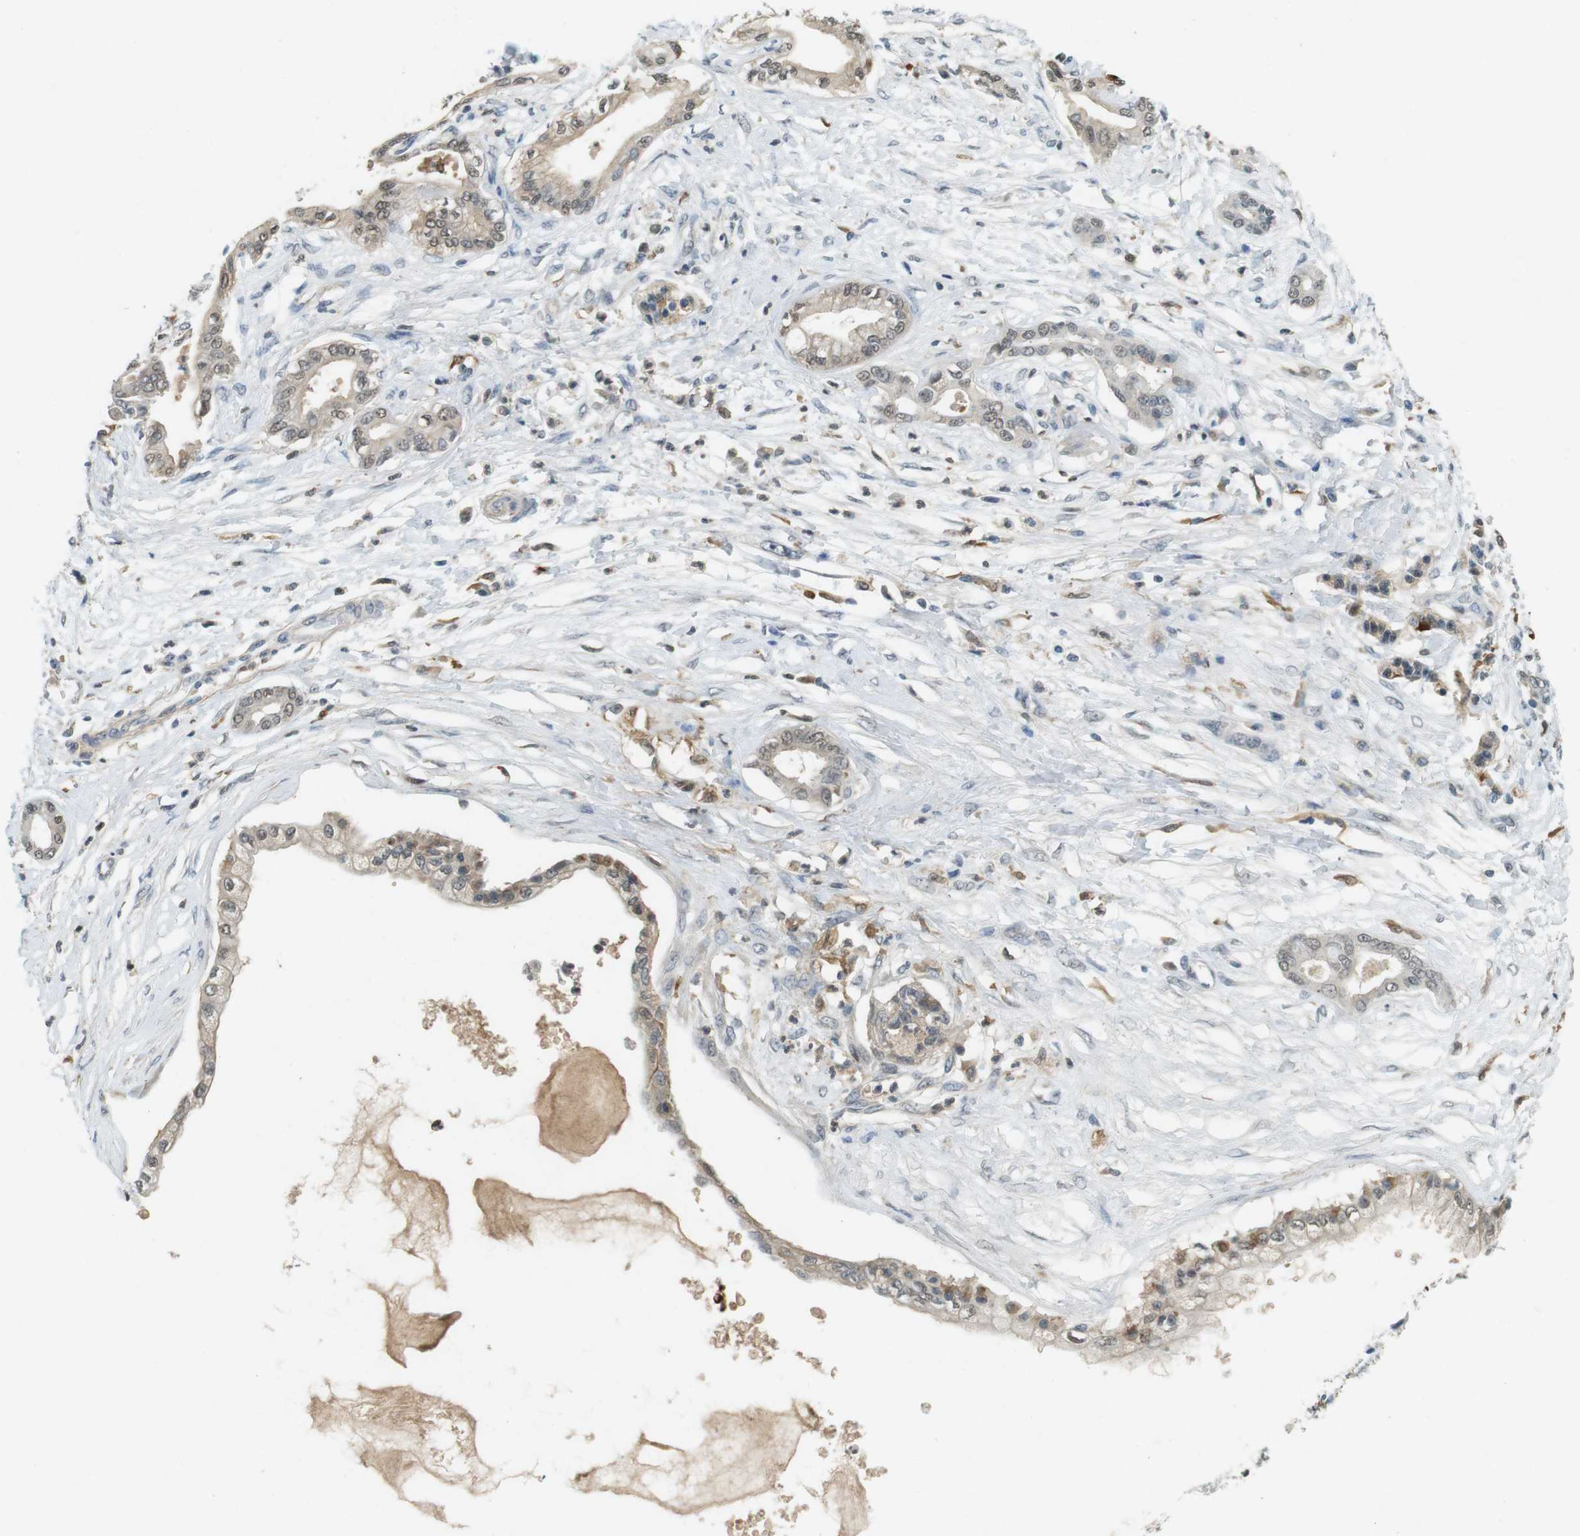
{"staining": {"intensity": "weak", "quantity": ">75%", "location": "cytoplasmic/membranous,nuclear"}, "tissue": "pancreatic cancer", "cell_type": "Tumor cells", "image_type": "cancer", "snomed": [{"axis": "morphology", "description": "Adenocarcinoma, NOS"}, {"axis": "topography", "description": "Pancreas"}], "caption": "IHC photomicrograph of pancreatic cancer (adenocarcinoma) stained for a protein (brown), which exhibits low levels of weak cytoplasmic/membranous and nuclear expression in about >75% of tumor cells.", "gene": "CDK14", "patient": {"sex": "male", "age": 56}}